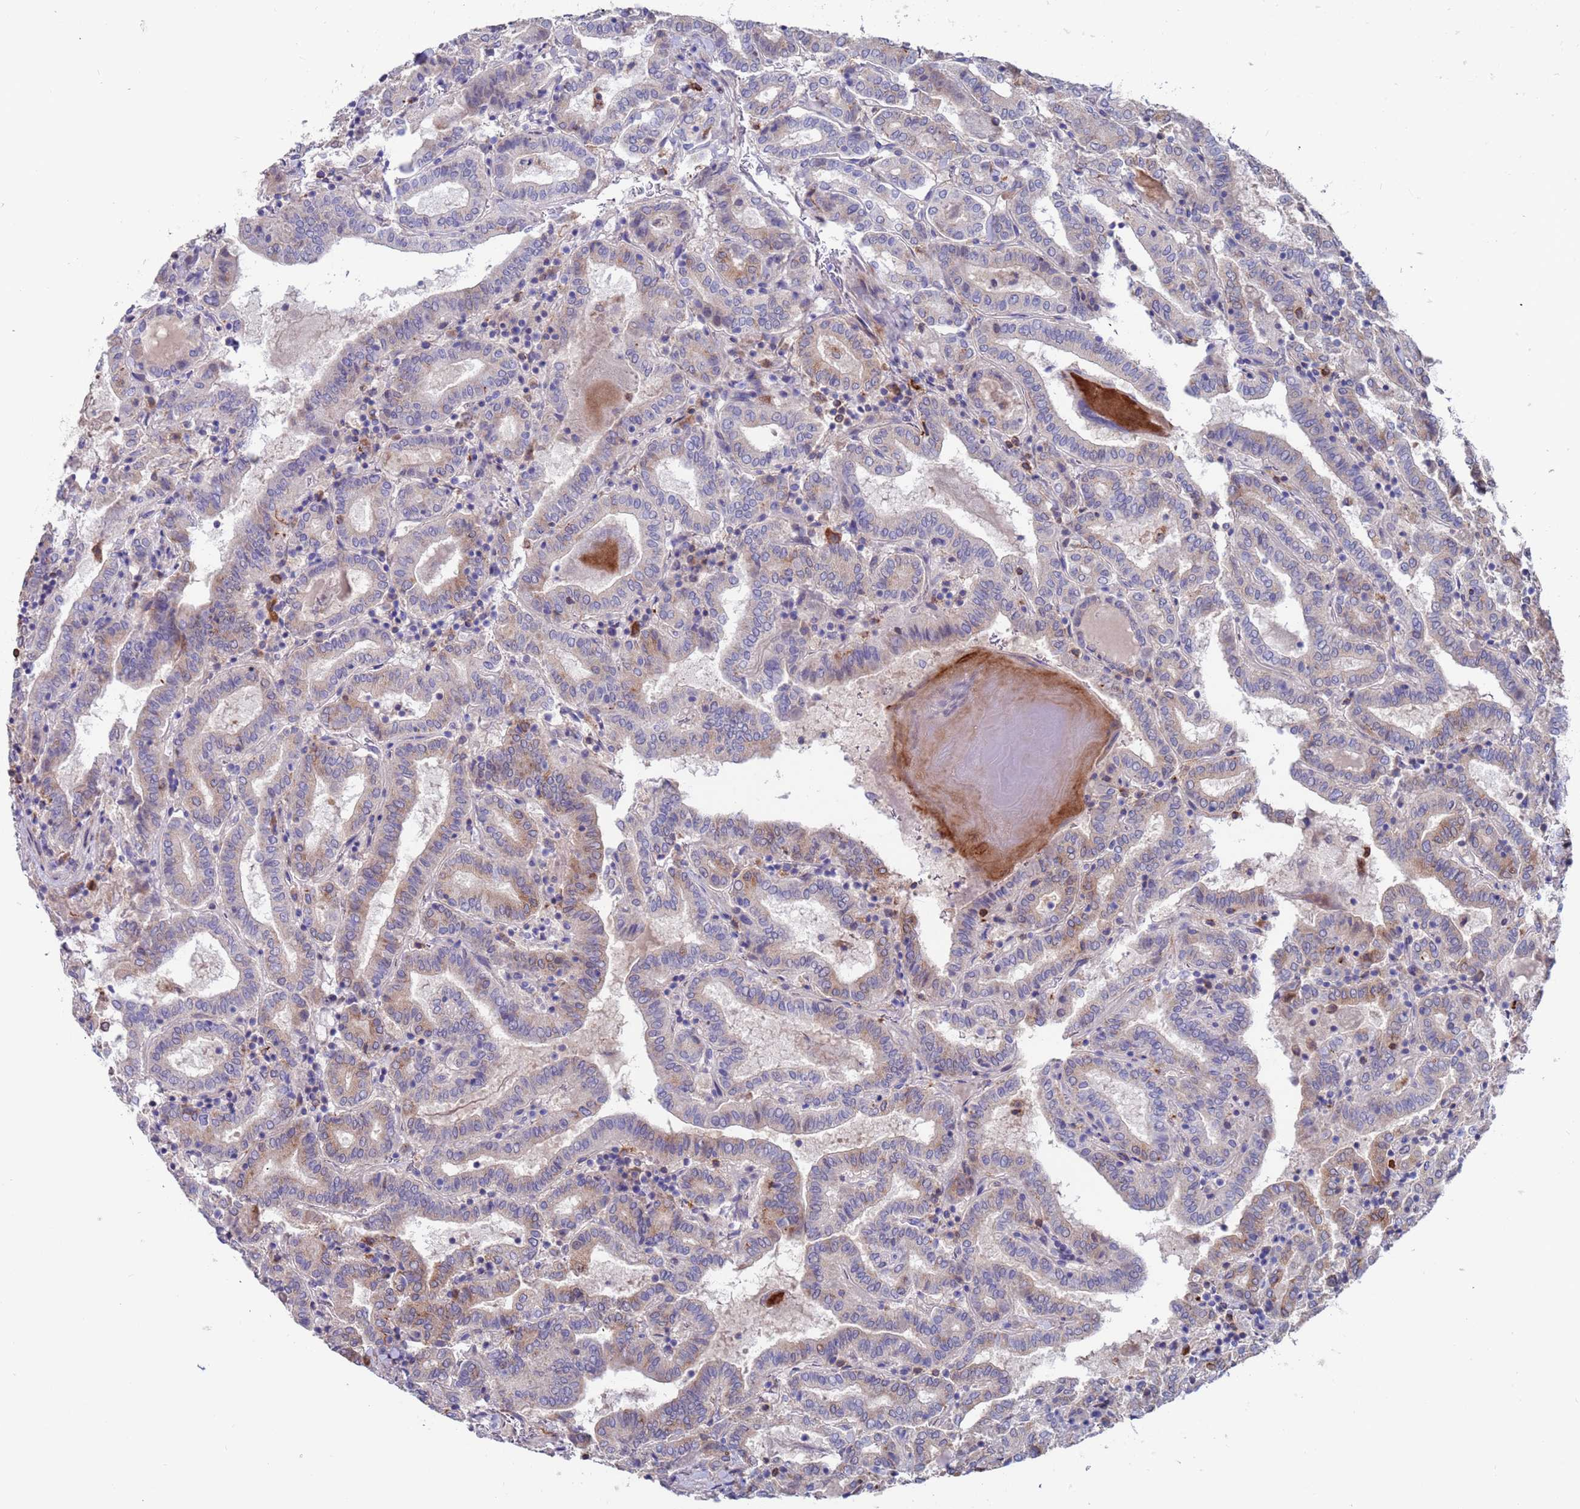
{"staining": {"intensity": "moderate", "quantity": "<25%", "location": "cytoplasmic/membranous"}, "tissue": "thyroid cancer", "cell_type": "Tumor cells", "image_type": "cancer", "snomed": [{"axis": "morphology", "description": "Papillary adenocarcinoma, NOS"}, {"axis": "topography", "description": "Thyroid gland"}], "caption": "Brown immunohistochemical staining in thyroid cancer (papillary adenocarcinoma) exhibits moderate cytoplasmic/membranous expression in approximately <25% of tumor cells. Immunohistochemistry stains the protein of interest in brown and the nuclei are stained blue.", "gene": "GREB1L", "patient": {"sex": "female", "age": 72}}